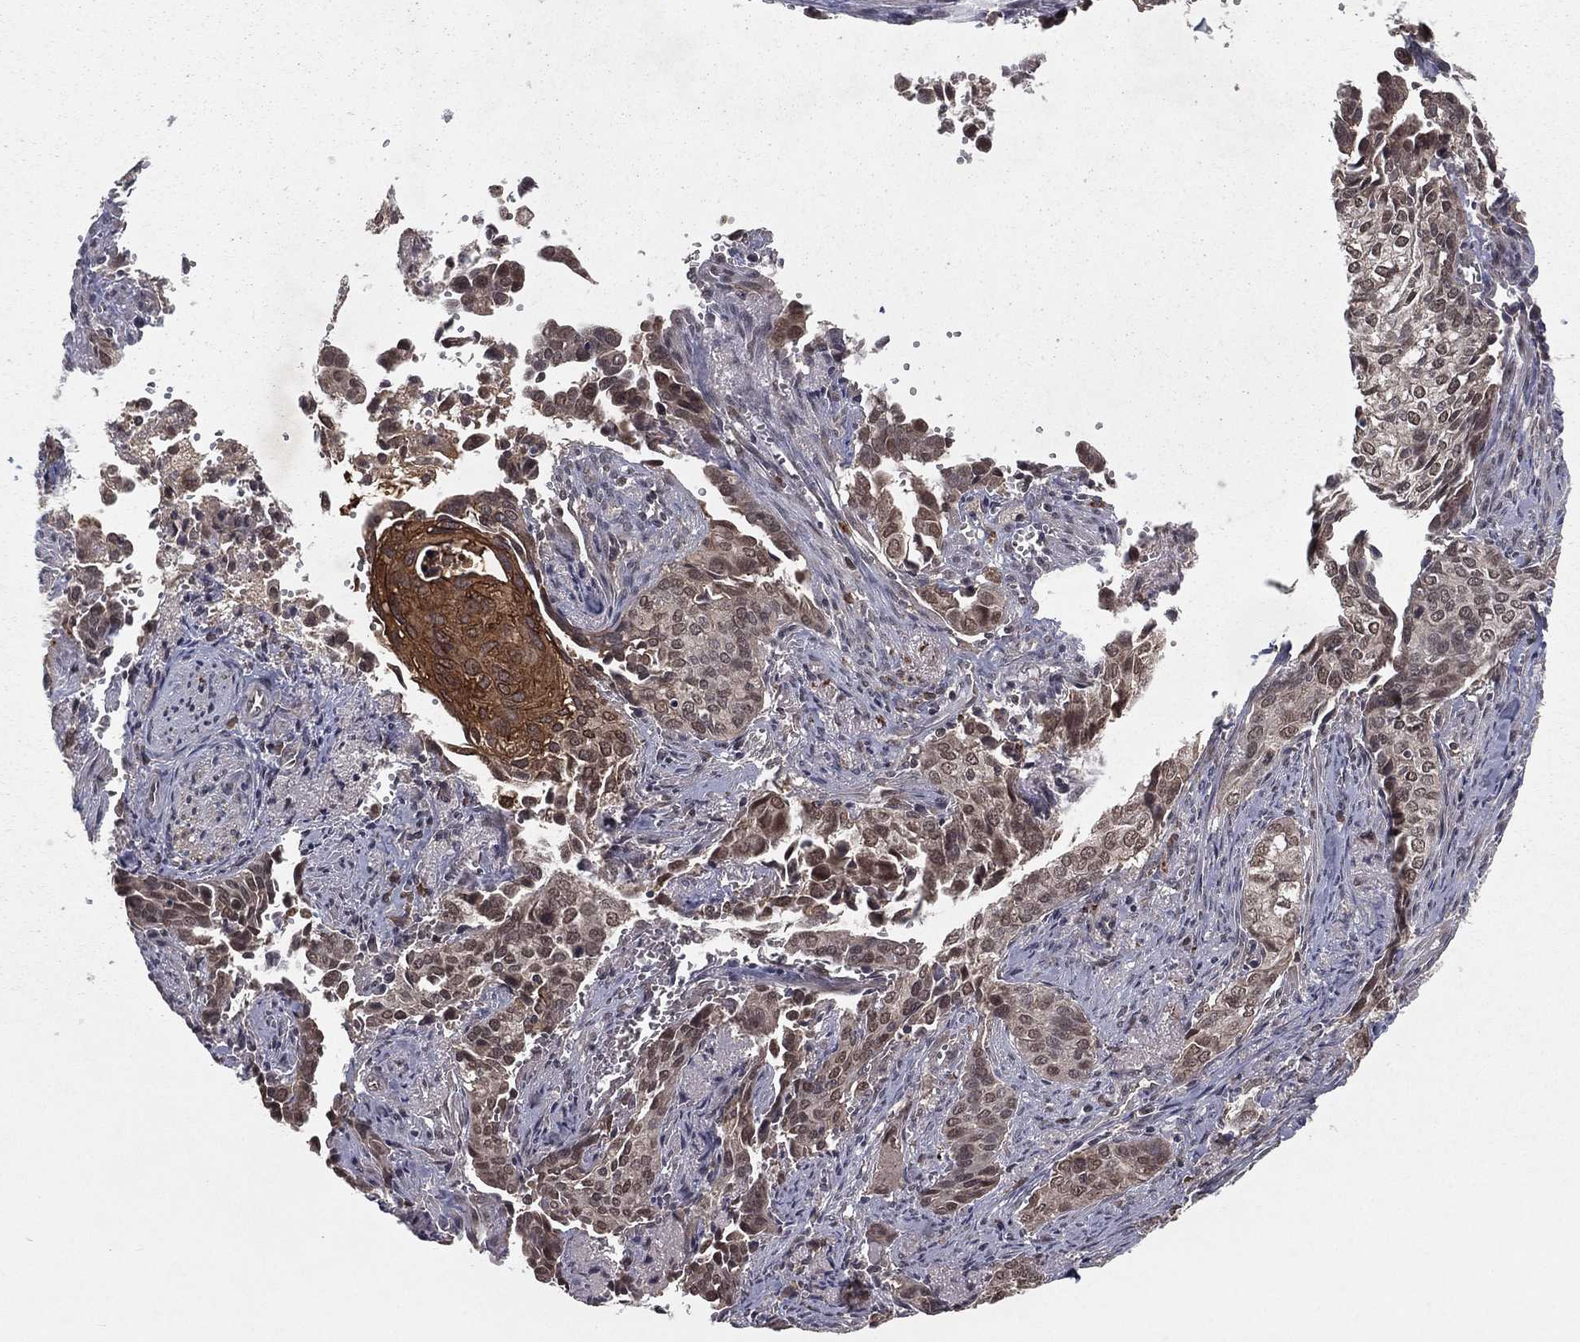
{"staining": {"intensity": "weak", "quantity": "25%-75%", "location": "cytoplasmic/membranous,nuclear"}, "tissue": "cervical cancer", "cell_type": "Tumor cells", "image_type": "cancer", "snomed": [{"axis": "morphology", "description": "Squamous cell carcinoma, NOS"}, {"axis": "topography", "description": "Cervix"}], "caption": "The image exhibits staining of cervical squamous cell carcinoma, revealing weak cytoplasmic/membranous and nuclear protein staining (brown color) within tumor cells.", "gene": "ZDHHC15", "patient": {"sex": "female", "age": 29}}